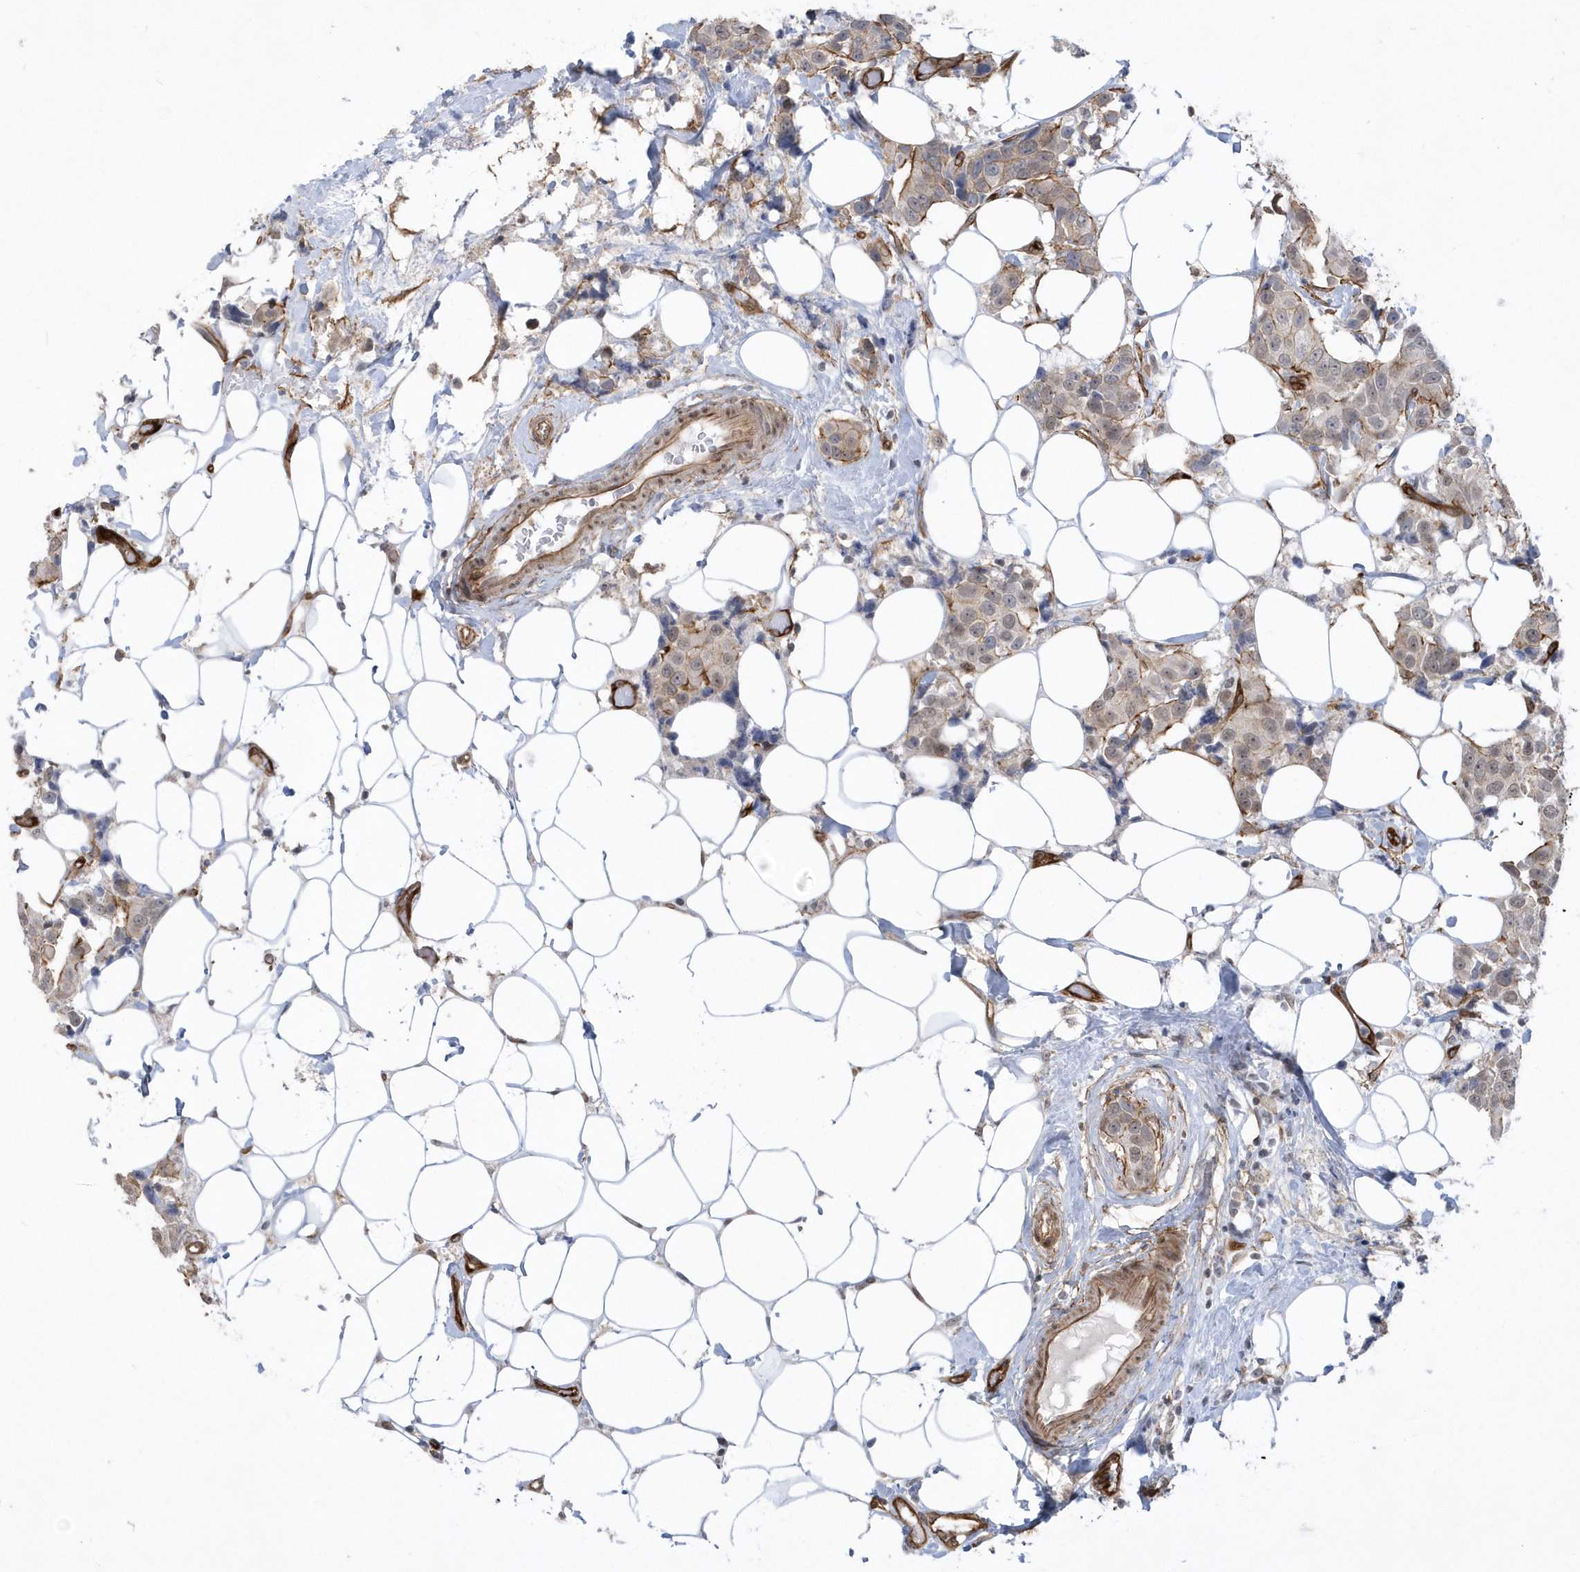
{"staining": {"intensity": "weak", "quantity": ">75%", "location": "cytoplasmic/membranous"}, "tissue": "breast cancer", "cell_type": "Tumor cells", "image_type": "cancer", "snomed": [{"axis": "morphology", "description": "Normal tissue, NOS"}, {"axis": "morphology", "description": "Duct carcinoma"}, {"axis": "topography", "description": "Breast"}], "caption": "Immunohistochemical staining of human breast infiltrating ductal carcinoma demonstrates low levels of weak cytoplasmic/membranous protein positivity in about >75% of tumor cells.", "gene": "RAI14", "patient": {"sex": "female", "age": 39}}